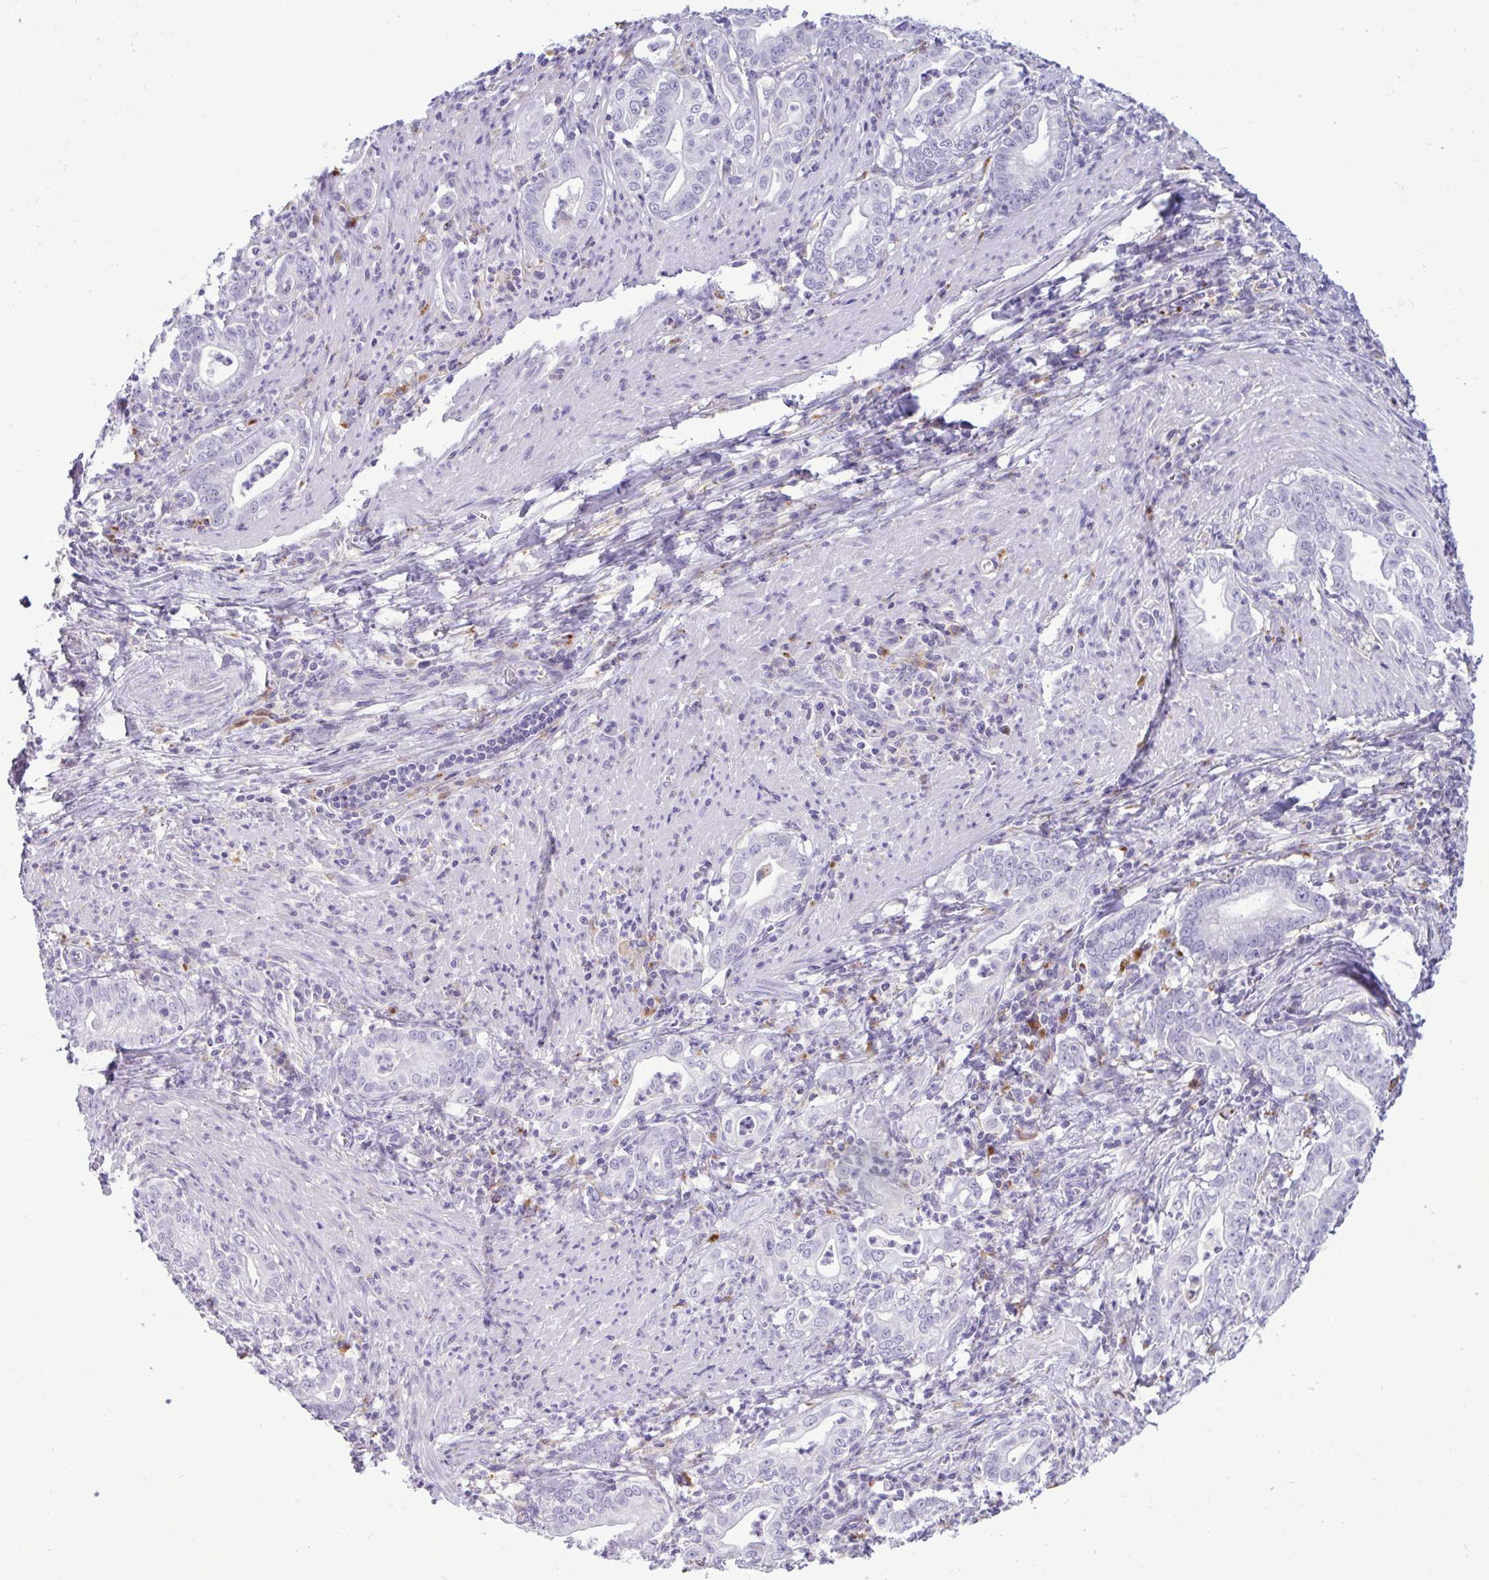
{"staining": {"intensity": "negative", "quantity": "none", "location": "none"}, "tissue": "stomach cancer", "cell_type": "Tumor cells", "image_type": "cancer", "snomed": [{"axis": "morphology", "description": "Adenocarcinoma, NOS"}, {"axis": "topography", "description": "Stomach, upper"}], "caption": "Tumor cells are negative for protein expression in human adenocarcinoma (stomach).", "gene": "XCL1", "patient": {"sex": "female", "age": 79}}